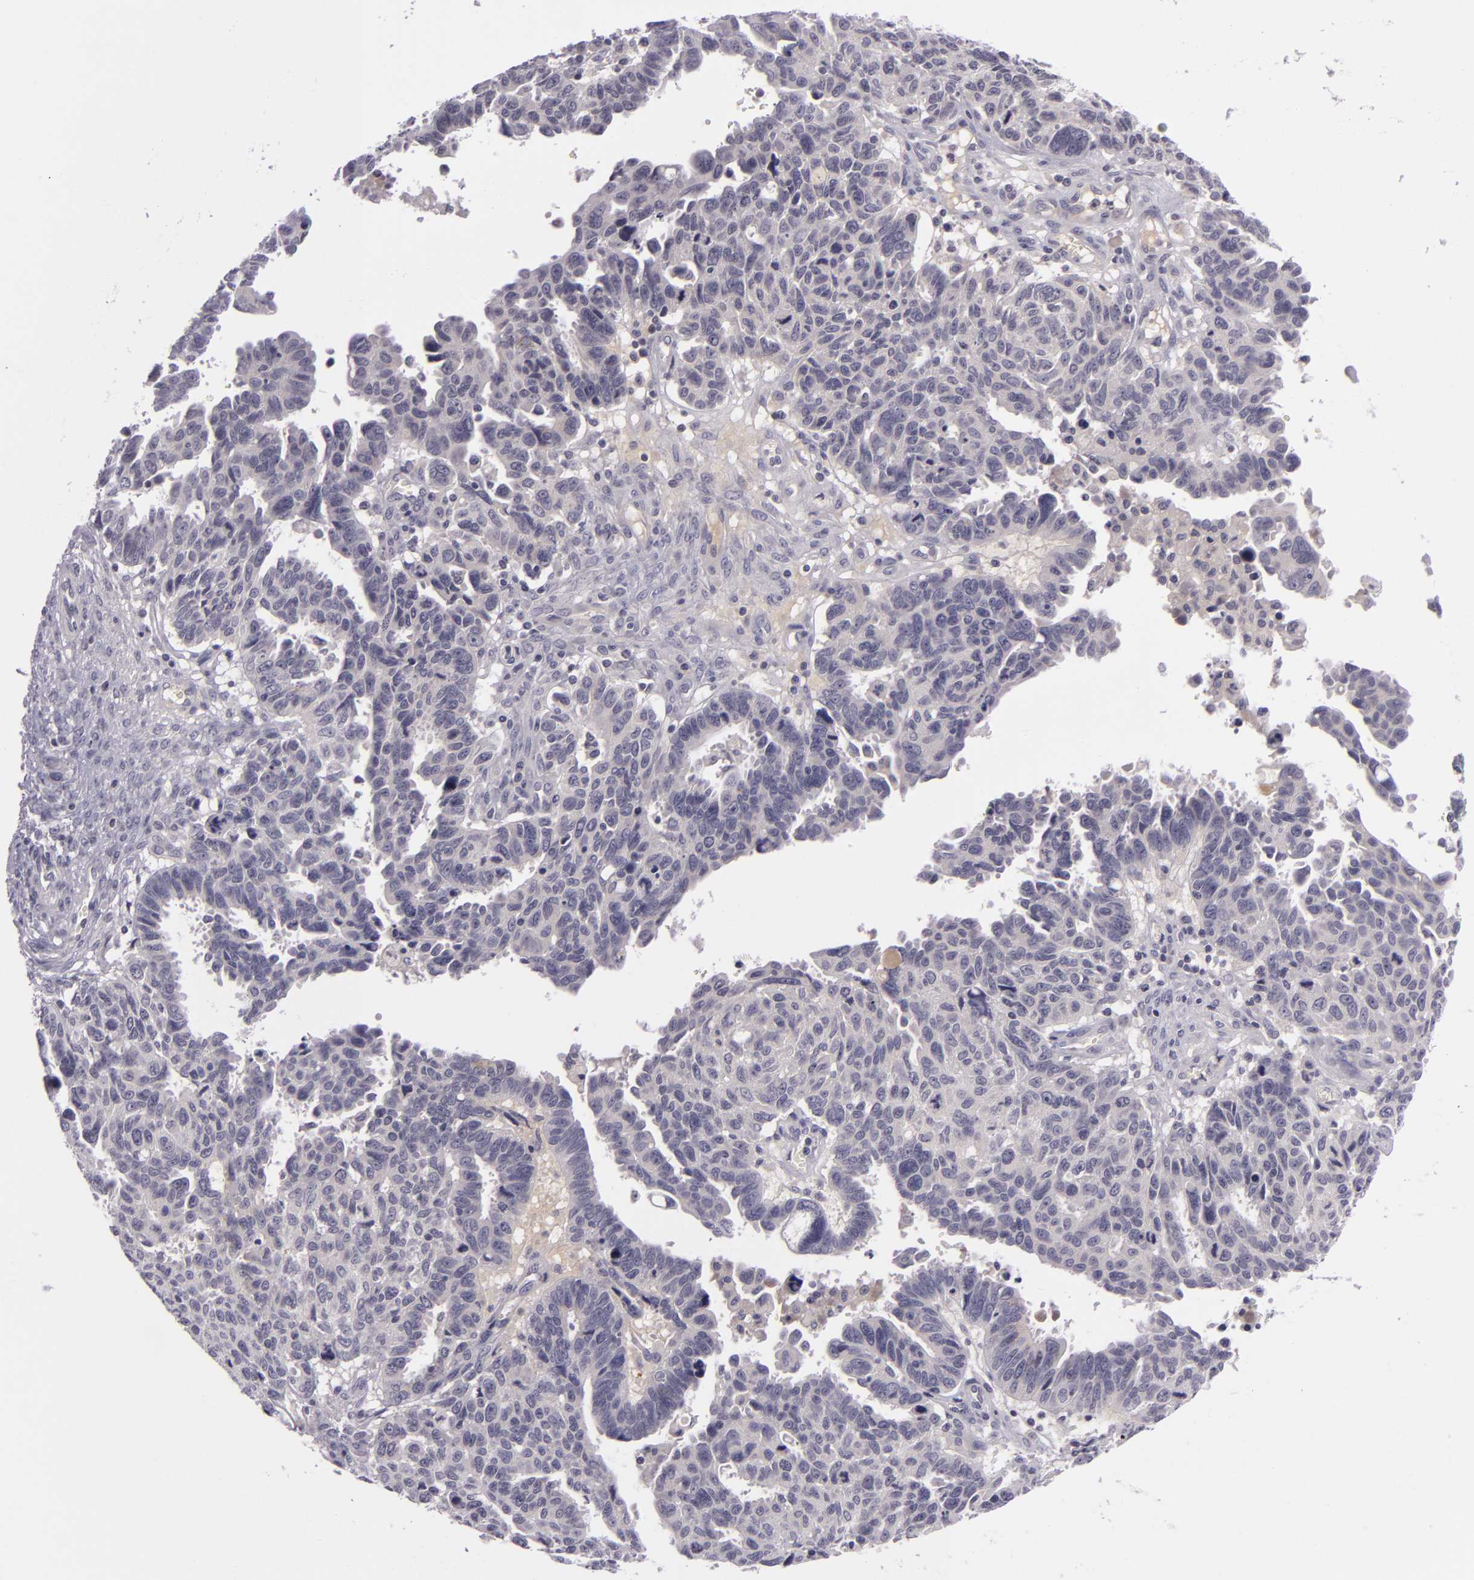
{"staining": {"intensity": "negative", "quantity": "none", "location": "none"}, "tissue": "ovarian cancer", "cell_type": "Tumor cells", "image_type": "cancer", "snomed": [{"axis": "morphology", "description": "Carcinoma, endometroid"}, {"axis": "morphology", "description": "Cystadenocarcinoma, serous, NOS"}, {"axis": "topography", "description": "Ovary"}], "caption": "IHC image of ovarian cancer (endometroid carcinoma) stained for a protein (brown), which shows no positivity in tumor cells.", "gene": "DAG1", "patient": {"sex": "female", "age": 45}}